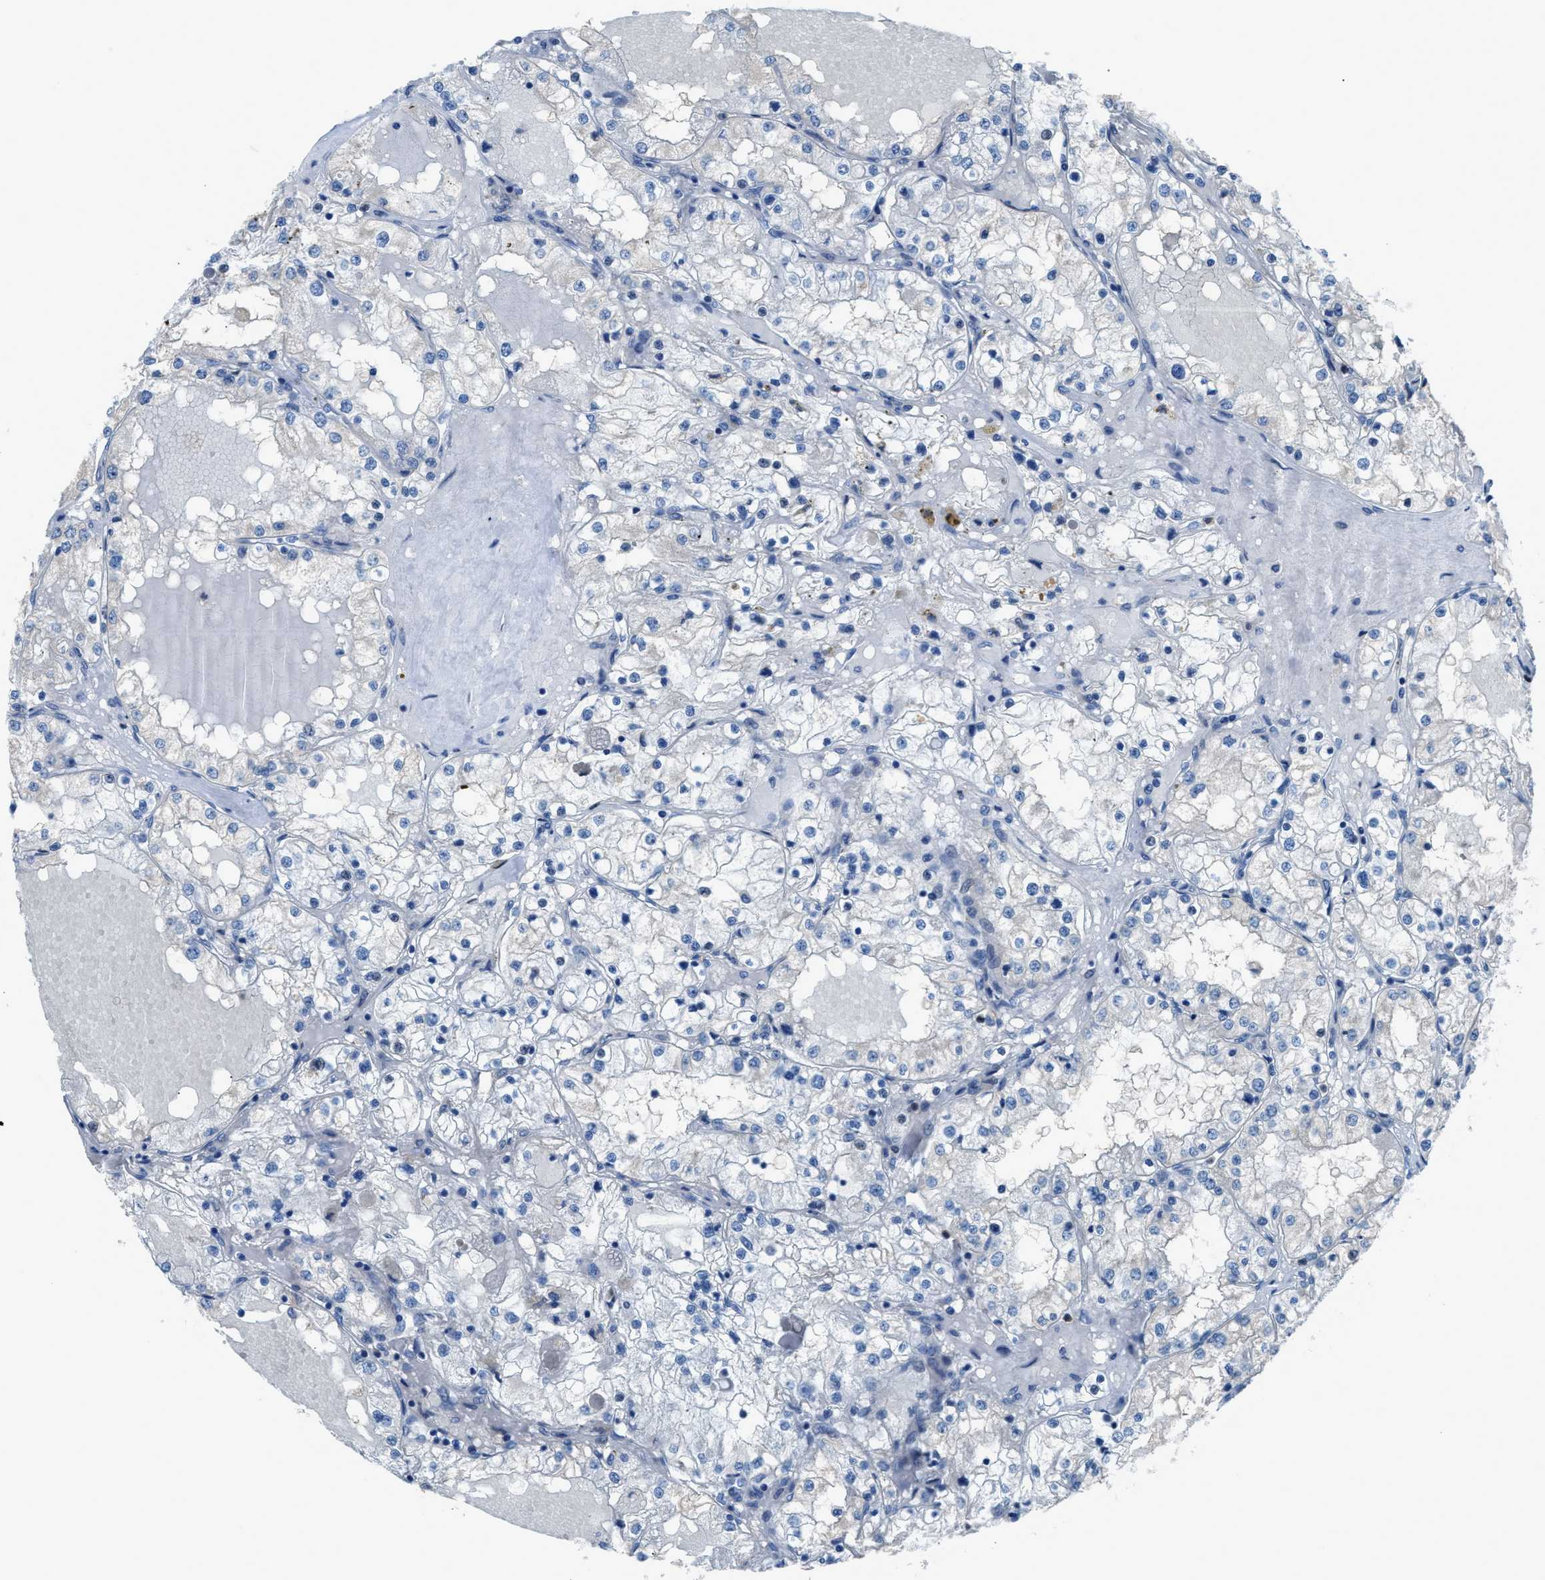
{"staining": {"intensity": "negative", "quantity": "none", "location": "none"}, "tissue": "renal cancer", "cell_type": "Tumor cells", "image_type": "cancer", "snomed": [{"axis": "morphology", "description": "Adenocarcinoma, NOS"}, {"axis": "topography", "description": "Kidney"}], "caption": "Protein analysis of renal adenocarcinoma demonstrates no significant positivity in tumor cells.", "gene": "ITPR1", "patient": {"sex": "male", "age": 68}}